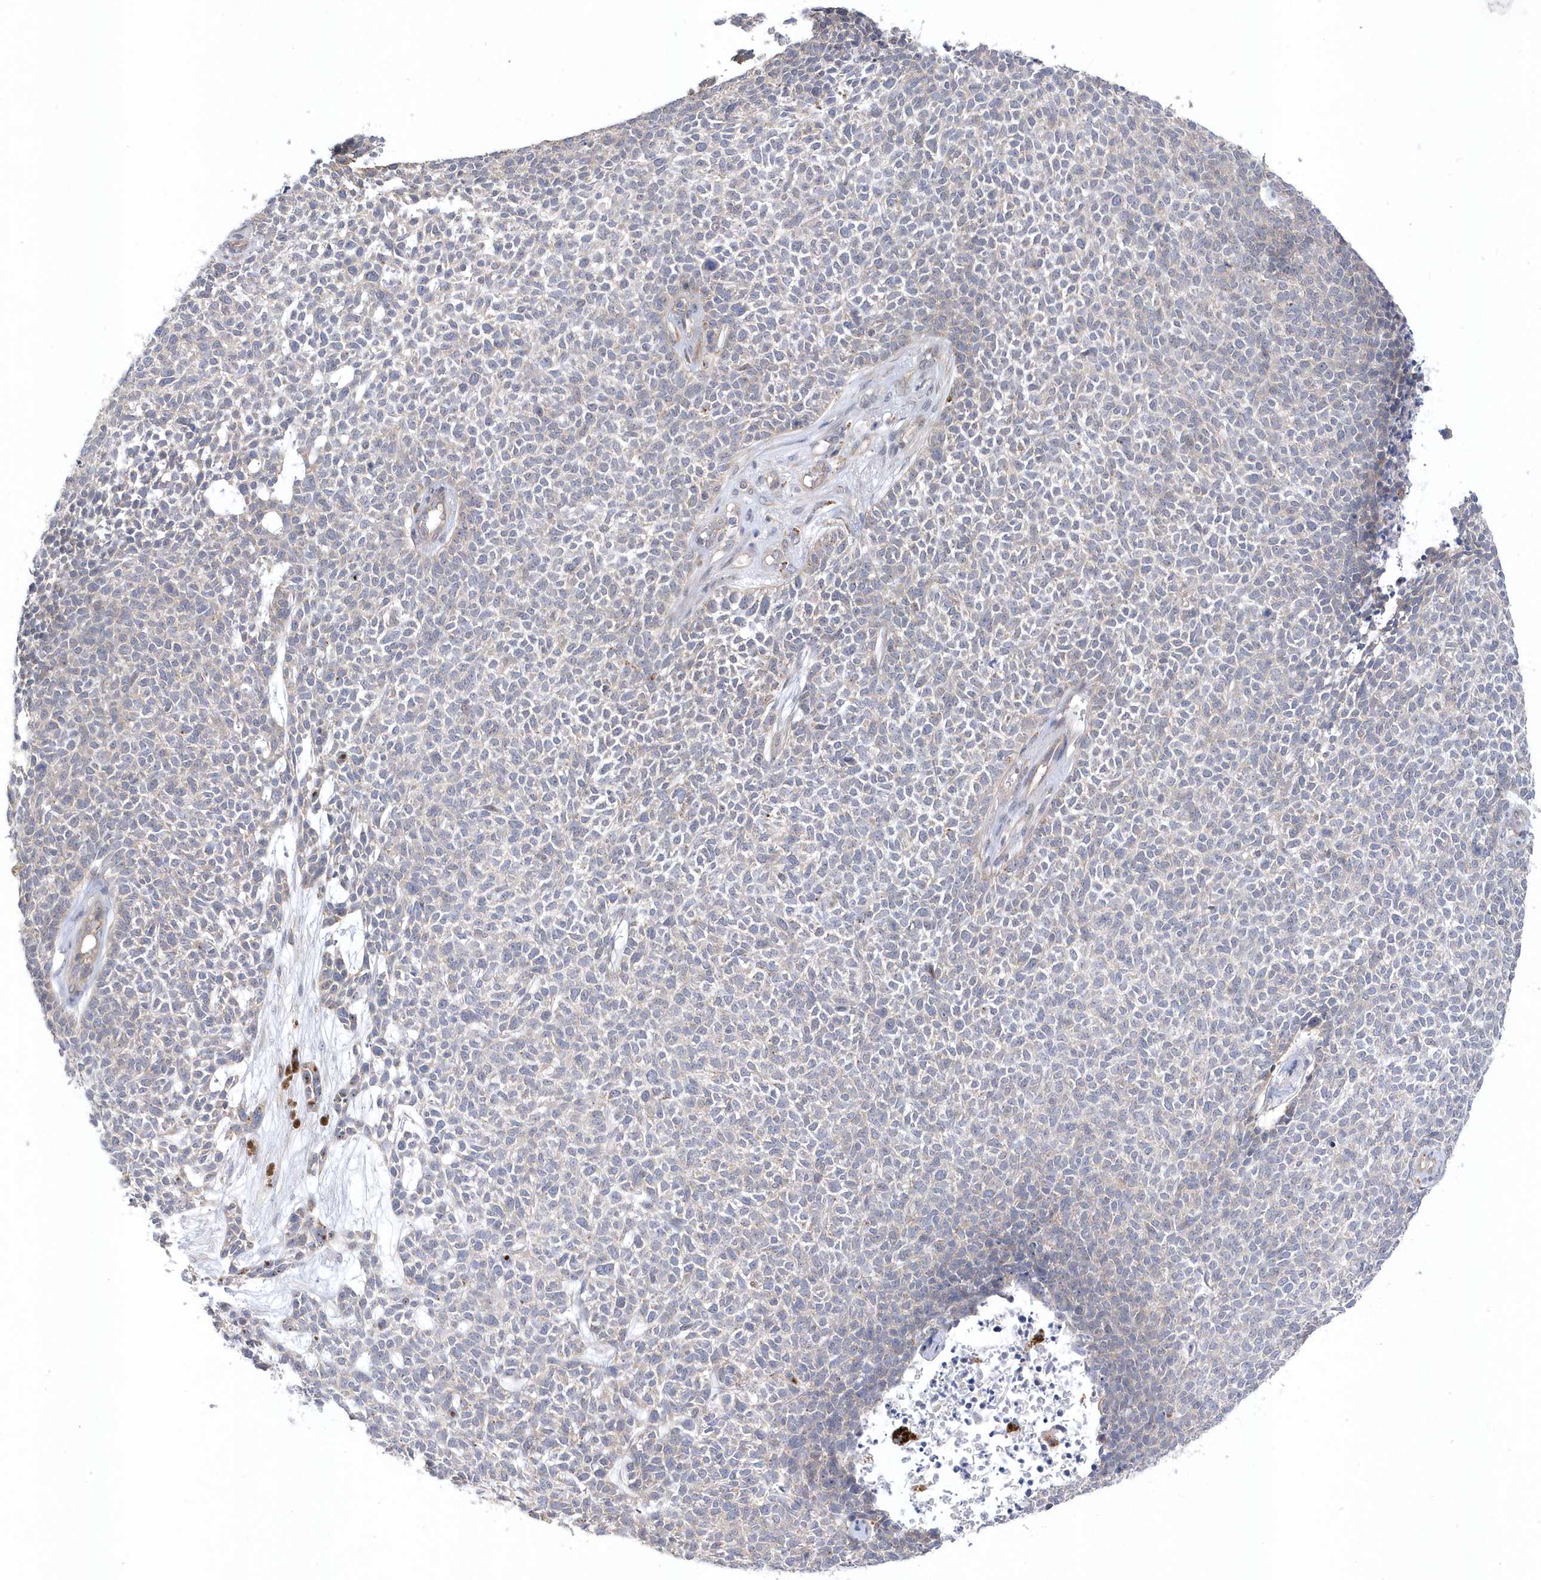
{"staining": {"intensity": "negative", "quantity": "none", "location": "none"}, "tissue": "skin cancer", "cell_type": "Tumor cells", "image_type": "cancer", "snomed": [{"axis": "morphology", "description": "Basal cell carcinoma"}, {"axis": "topography", "description": "Skin"}], "caption": "Protein analysis of skin basal cell carcinoma demonstrates no significant staining in tumor cells.", "gene": "ANAPC1", "patient": {"sex": "female", "age": 84}}